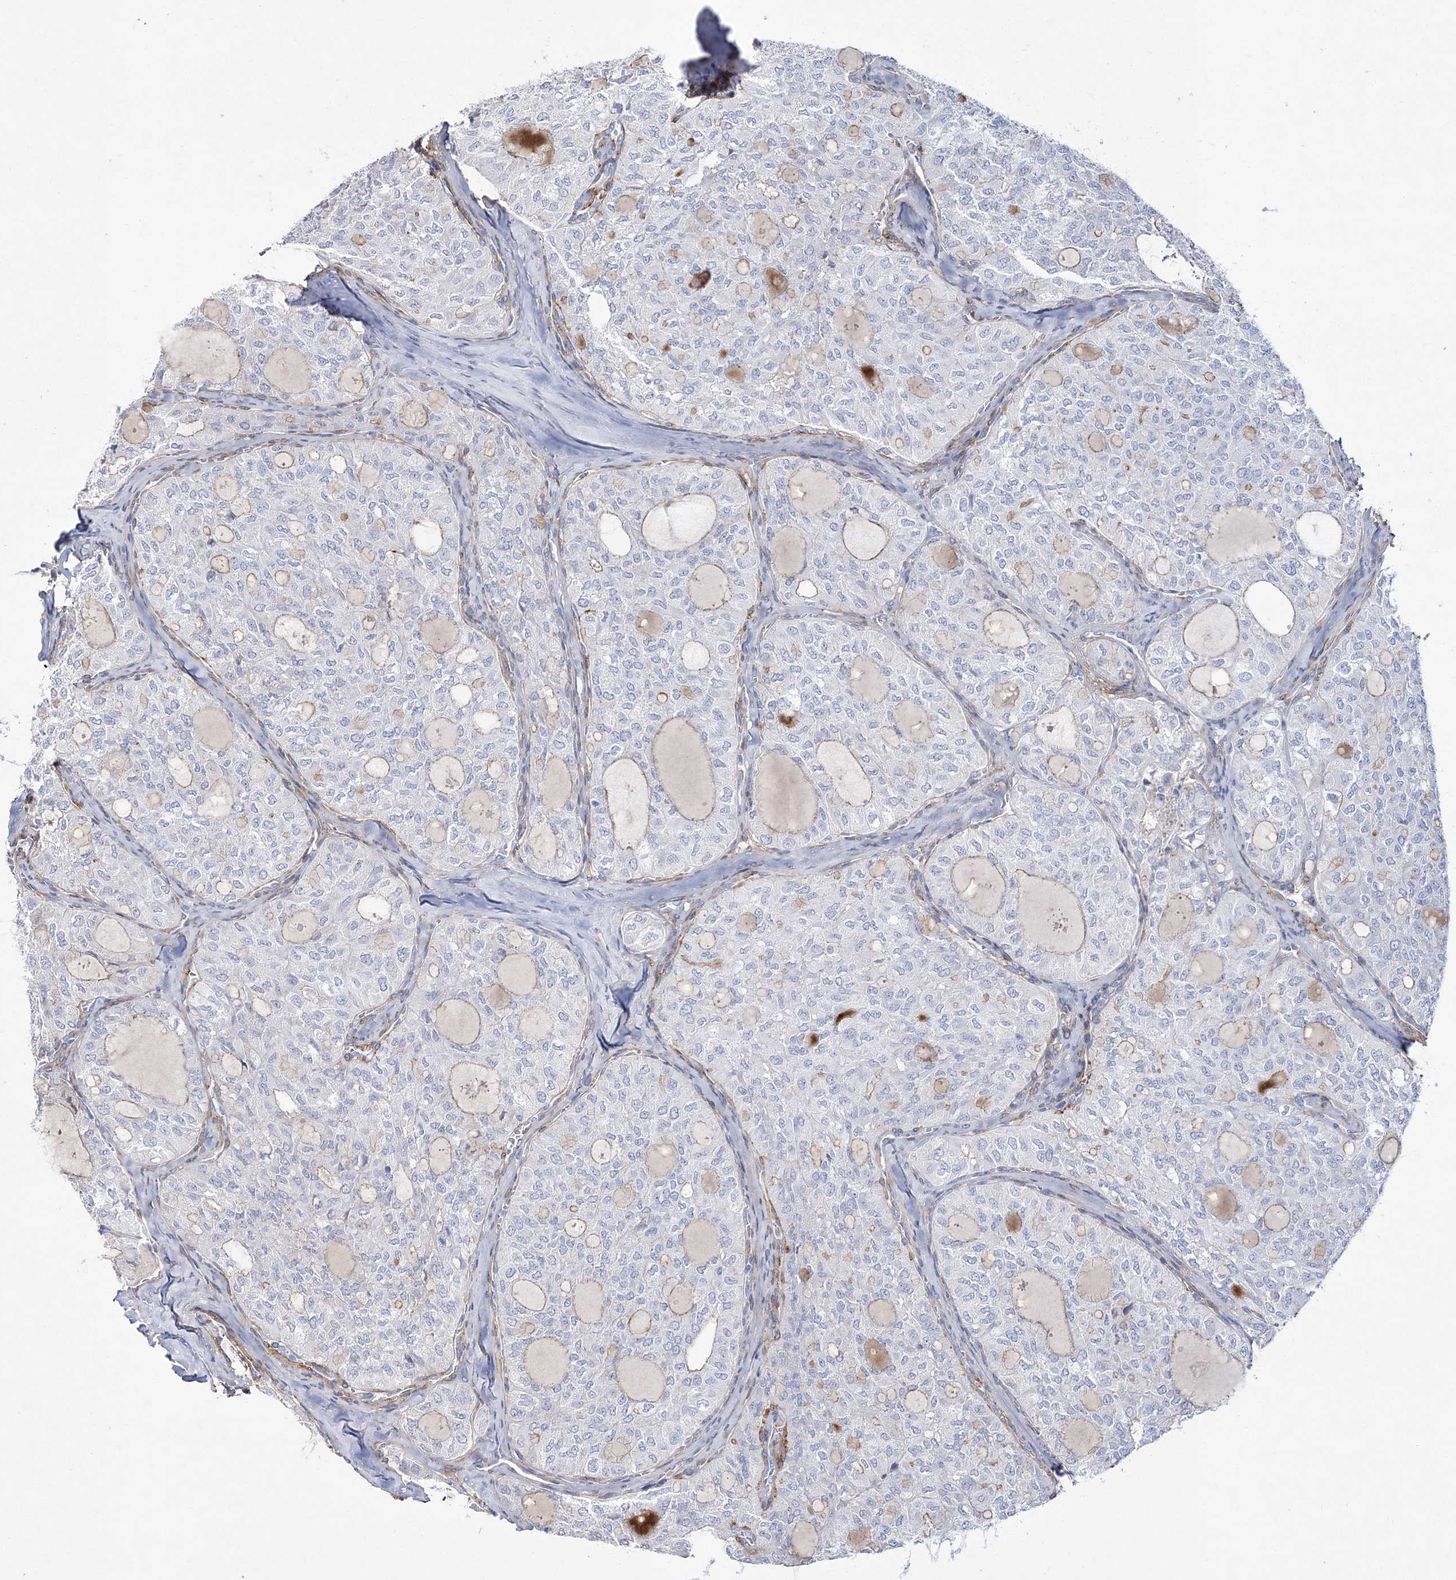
{"staining": {"intensity": "negative", "quantity": "none", "location": "none"}, "tissue": "thyroid cancer", "cell_type": "Tumor cells", "image_type": "cancer", "snomed": [{"axis": "morphology", "description": "Follicular adenoma carcinoma, NOS"}, {"axis": "topography", "description": "Thyroid gland"}], "caption": "An IHC histopathology image of thyroid cancer is shown. There is no staining in tumor cells of thyroid cancer. (DAB IHC, high magnification).", "gene": "ANO1", "patient": {"sex": "male", "age": 75}}